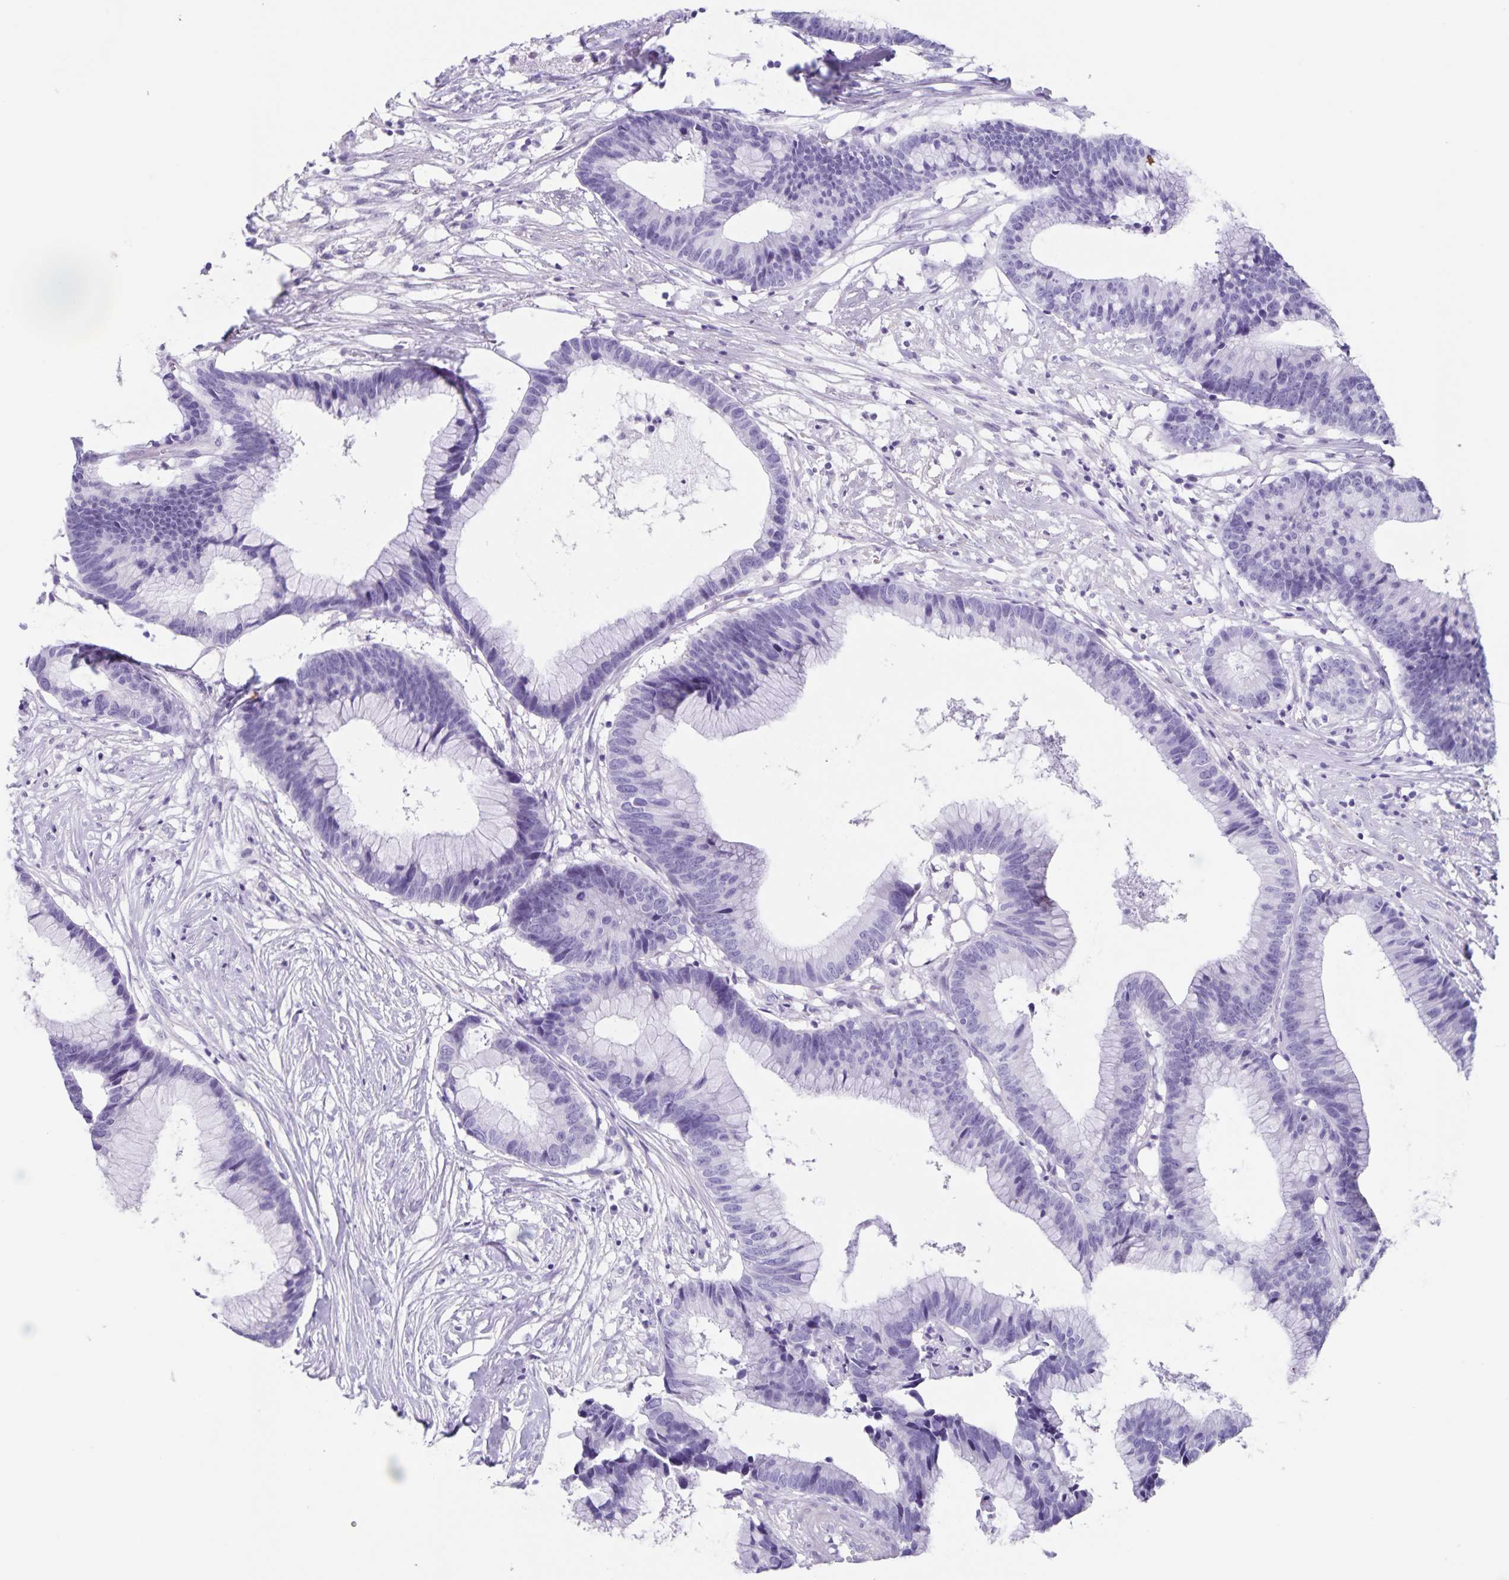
{"staining": {"intensity": "negative", "quantity": "none", "location": "none"}, "tissue": "colorectal cancer", "cell_type": "Tumor cells", "image_type": "cancer", "snomed": [{"axis": "morphology", "description": "Adenocarcinoma, NOS"}, {"axis": "topography", "description": "Colon"}], "caption": "This image is of colorectal cancer stained with immunohistochemistry to label a protein in brown with the nuclei are counter-stained blue. There is no positivity in tumor cells. (Brightfield microscopy of DAB (3,3'-diaminobenzidine) immunohistochemistry at high magnification).", "gene": "C11orf42", "patient": {"sex": "female", "age": 78}}